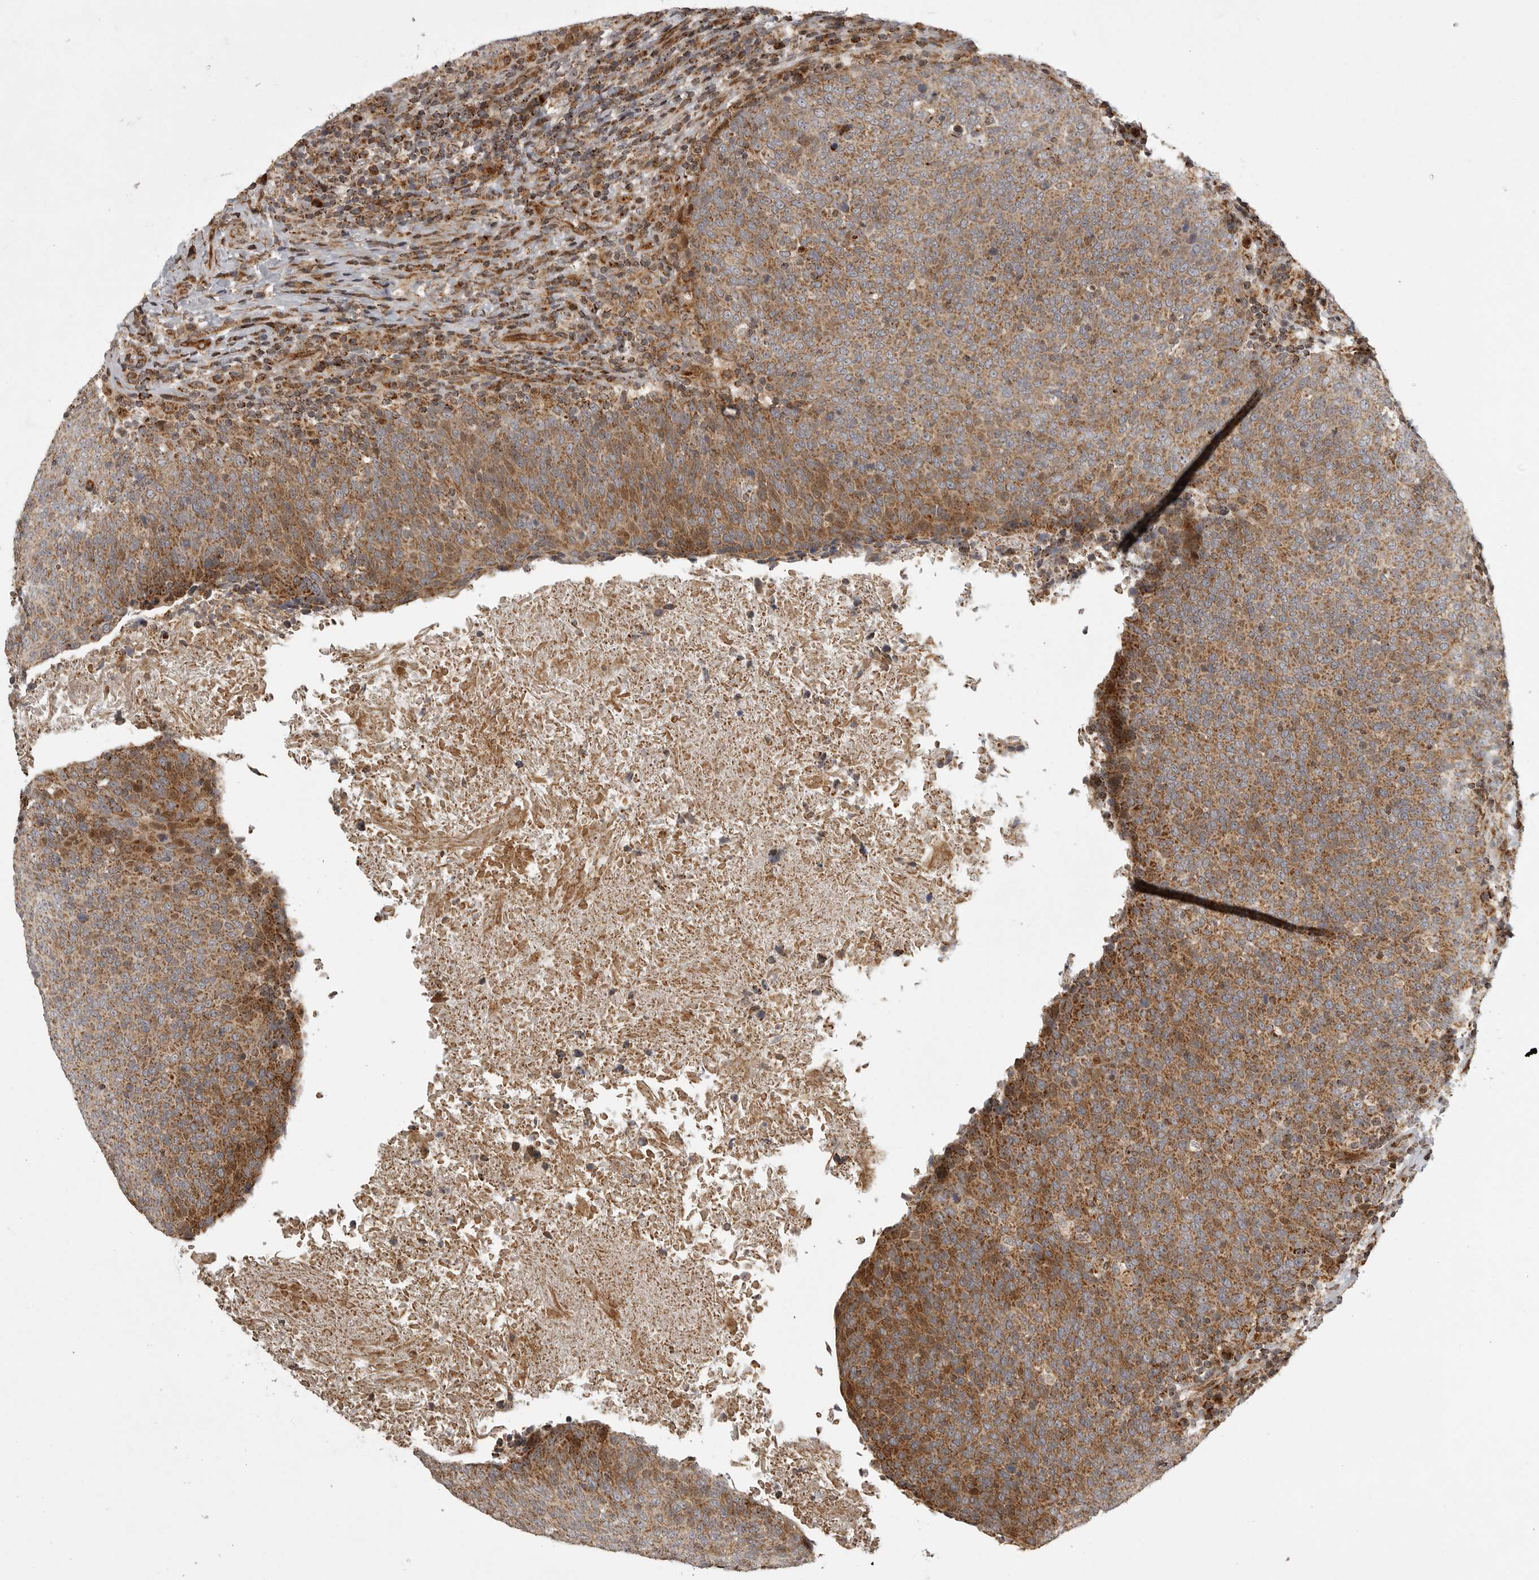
{"staining": {"intensity": "moderate", "quantity": ">75%", "location": "cytoplasmic/membranous"}, "tissue": "head and neck cancer", "cell_type": "Tumor cells", "image_type": "cancer", "snomed": [{"axis": "morphology", "description": "Squamous cell carcinoma, NOS"}, {"axis": "morphology", "description": "Squamous cell carcinoma, metastatic, NOS"}, {"axis": "topography", "description": "Lymph node"}, {"axis": "topography", "description": "Head-Neck"}], "caption": "Immunohistochemistry (IHC) (DAB) staining of metastatic squamous cell carcinoma (head and neck) shows moderate cytoplasmic/membranous protein staining in about >75% of tumor cells.", "gene": "NARS2", "patient": {"sex": "male", "age": 62}}